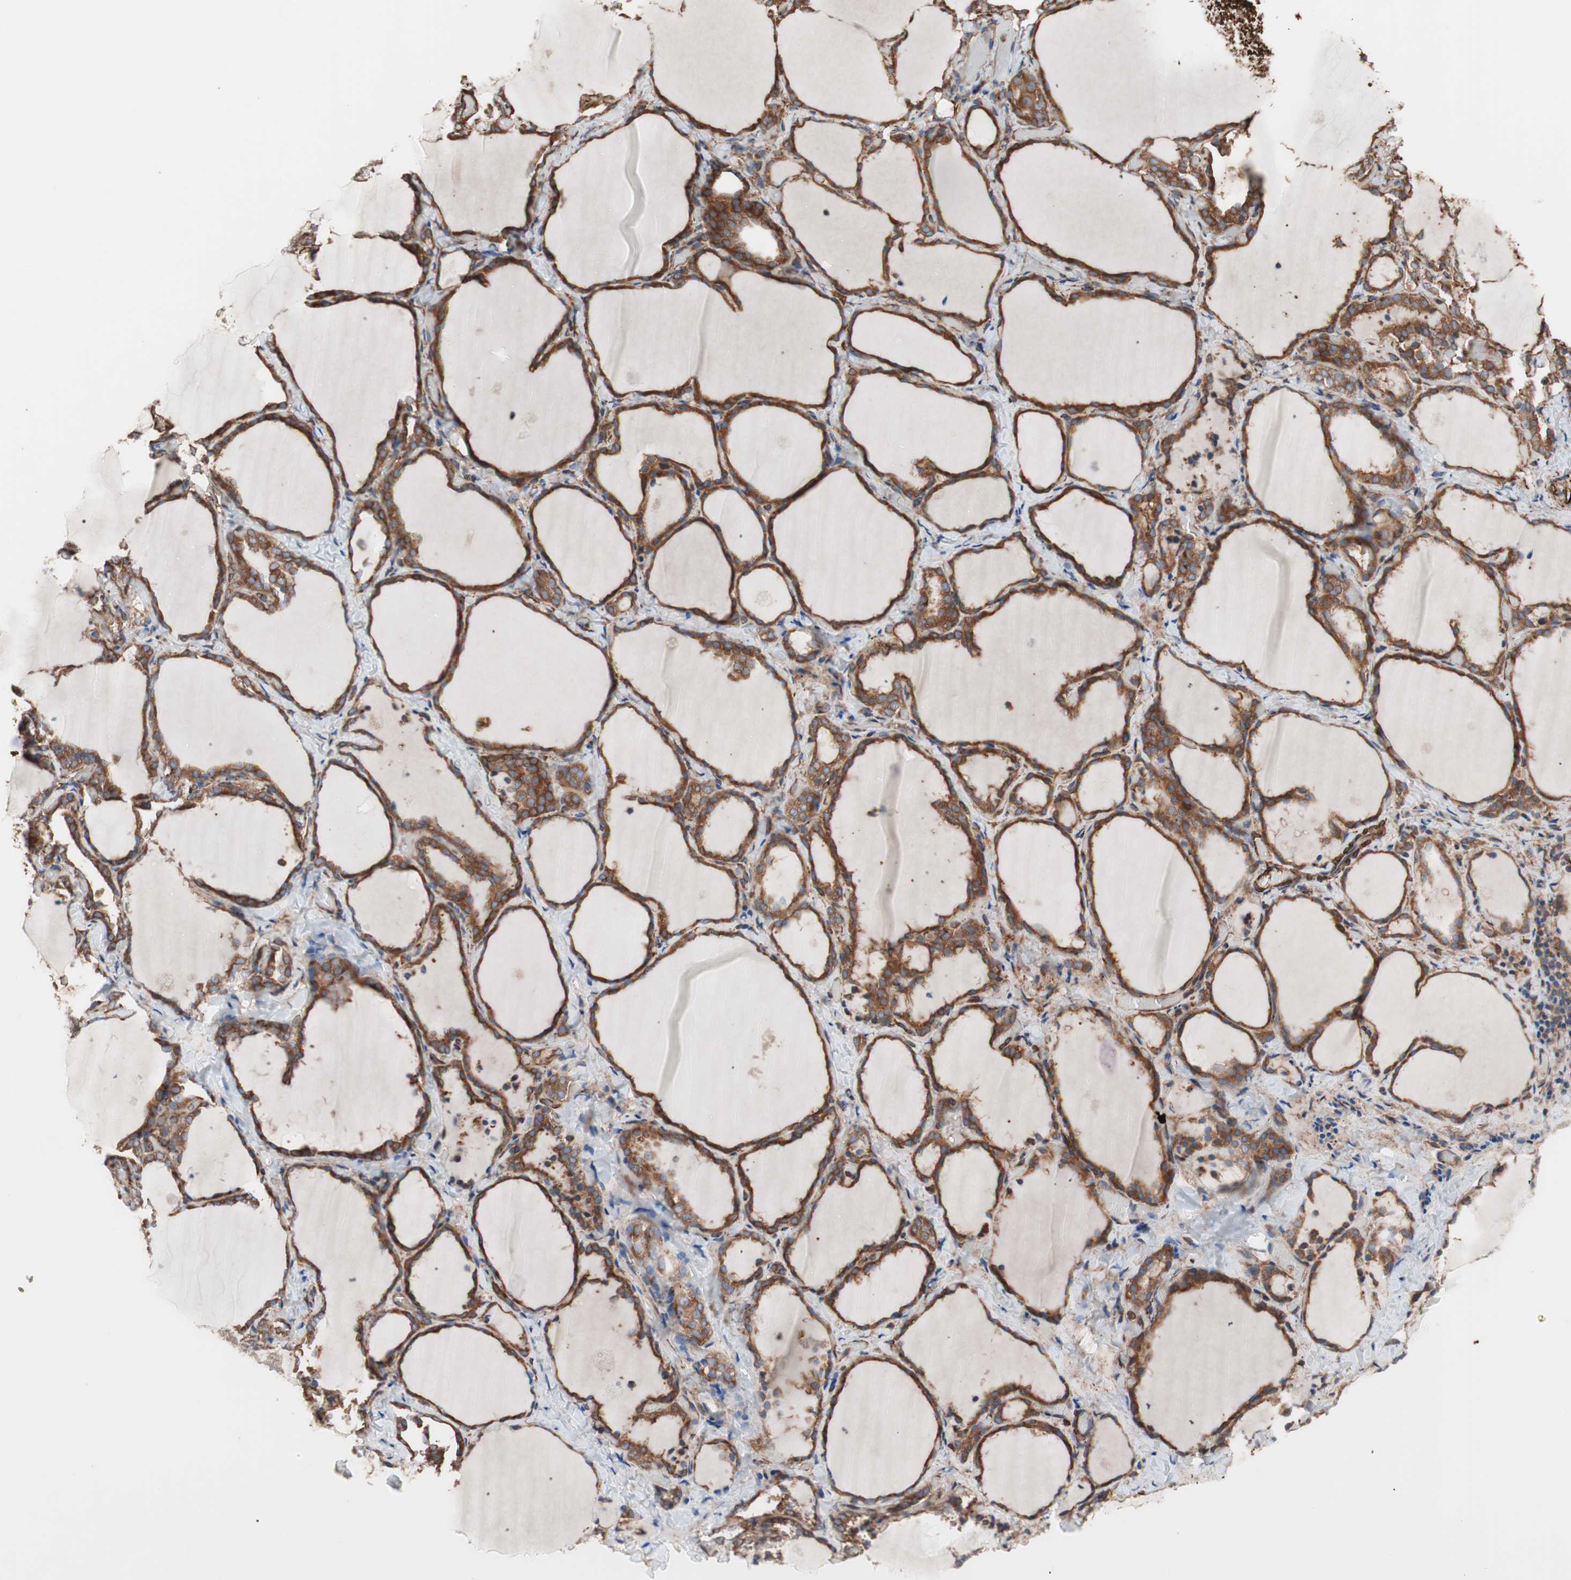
{"staining": {"intensity": "strong", "quantity": ">75%", "location": "cytoplasmic/membranous"}, "tissue": "thyroid gland", "cell_type": "Glandular cells", "image_type": "normal", "snomed": [{"axis": "morphology", "description": "Normal tissue, NOS"}, {"axis": "morphology", "description": "Papillary adenocarcinoma, NOS"}, {"axis": "topography", "description": "Thyroid gland"}], "caption": "High-power microscopy captured an immunohistochemistry photomicrograph of unremarkable thyroid gland, revealing strong cytoplasmic/membranous staining in approximately >75% of glandular cells.", "gene": "GPSM2", "patient": {"sex": "female", "age": 30}}